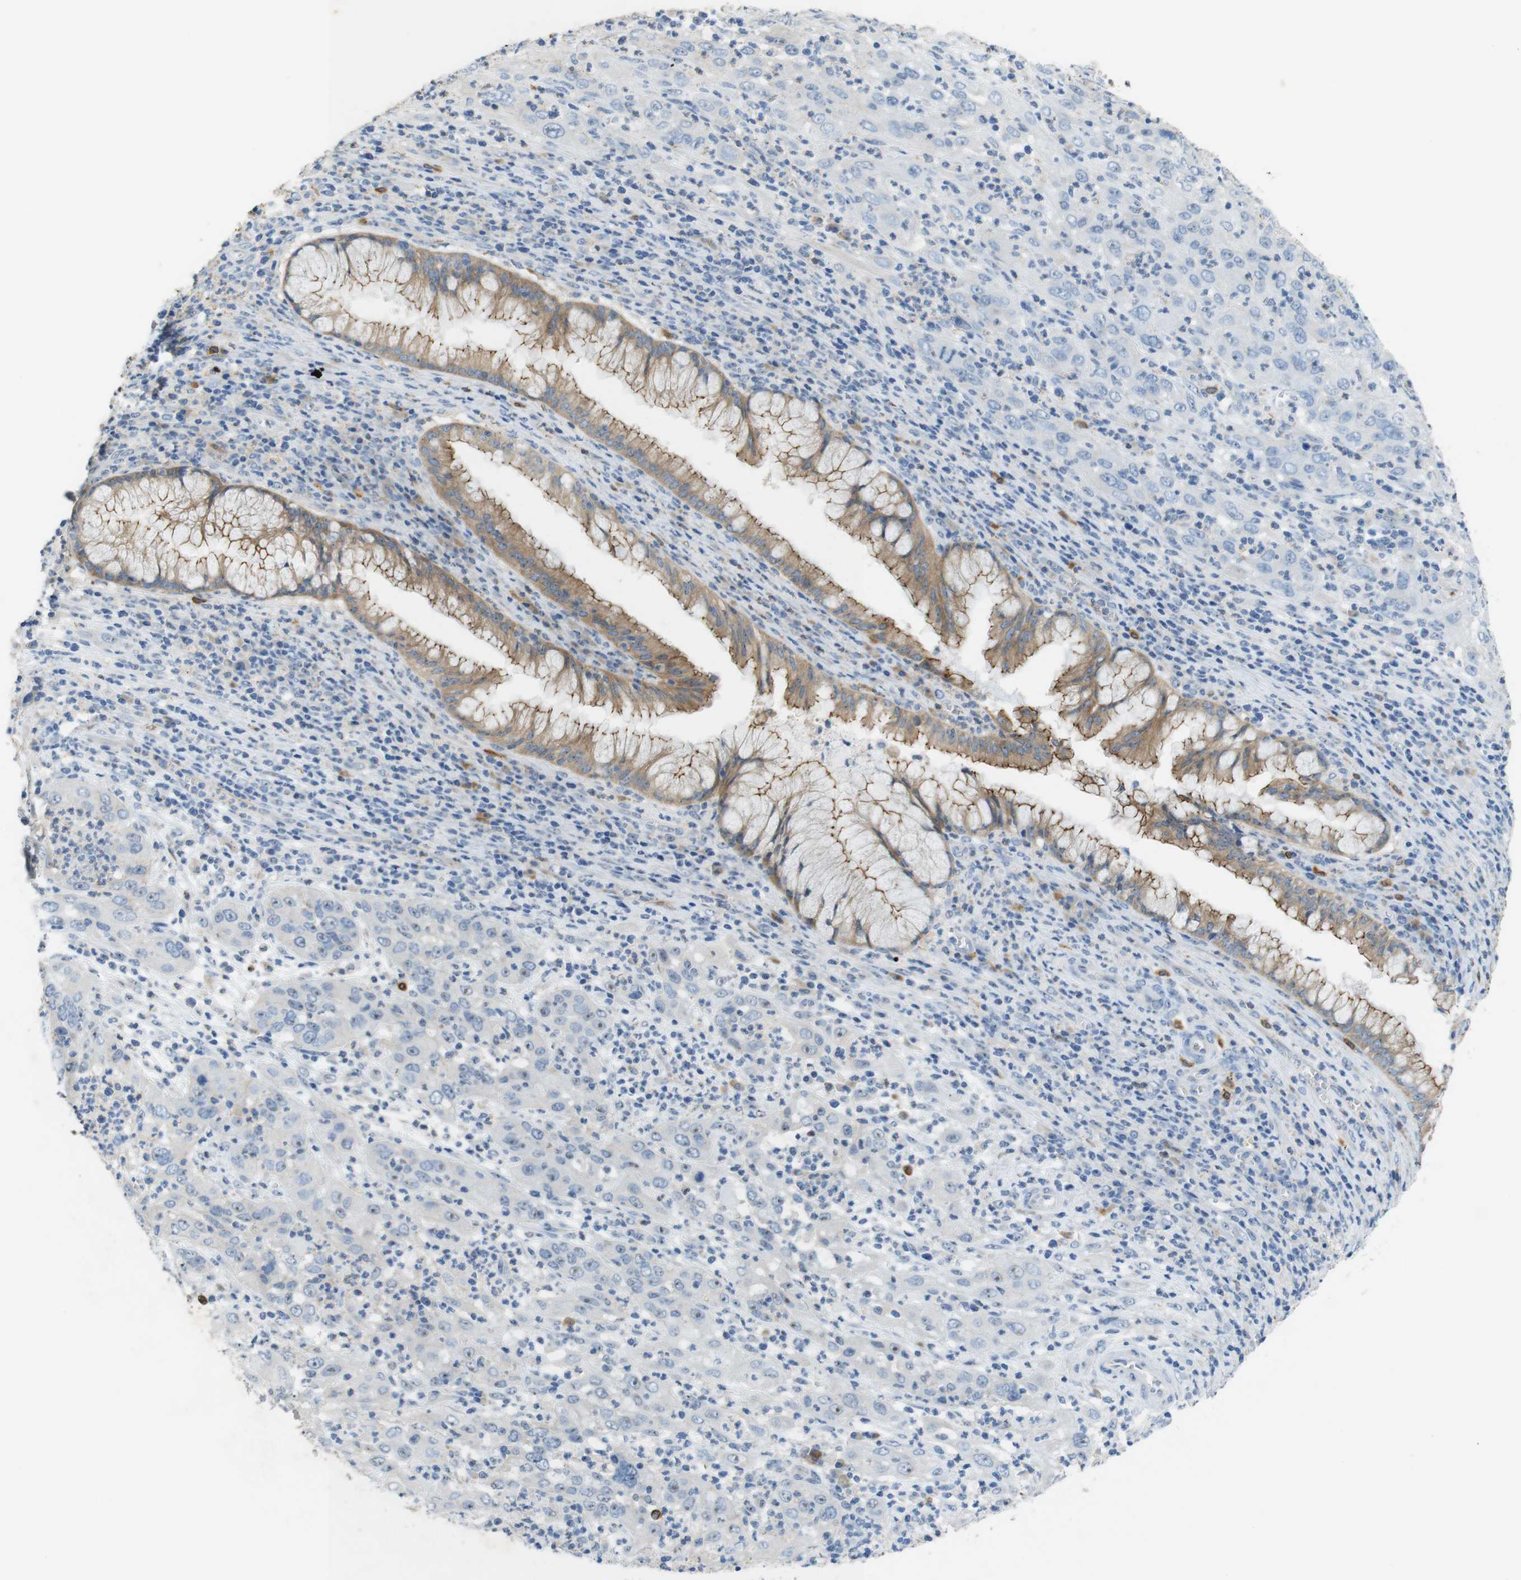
{"staining": {"intensity": "negative", "quantity": "none", "location": "none"}, "tissue": "cervical cancer", "cell_type": "Tumor cells", "image_type": "cancer", "snomed": [{"axis": "morphology", "description": "Squamous cell carcinoma, NOS"}, {"axis": "topography", "description": "Cervix"}], "caption": "Tumor cells show no significant positivity in cervical cancer (squamous cell carcinoma).", "gene": "TJP3", "patient": {"sex": "female", "age": 32}}